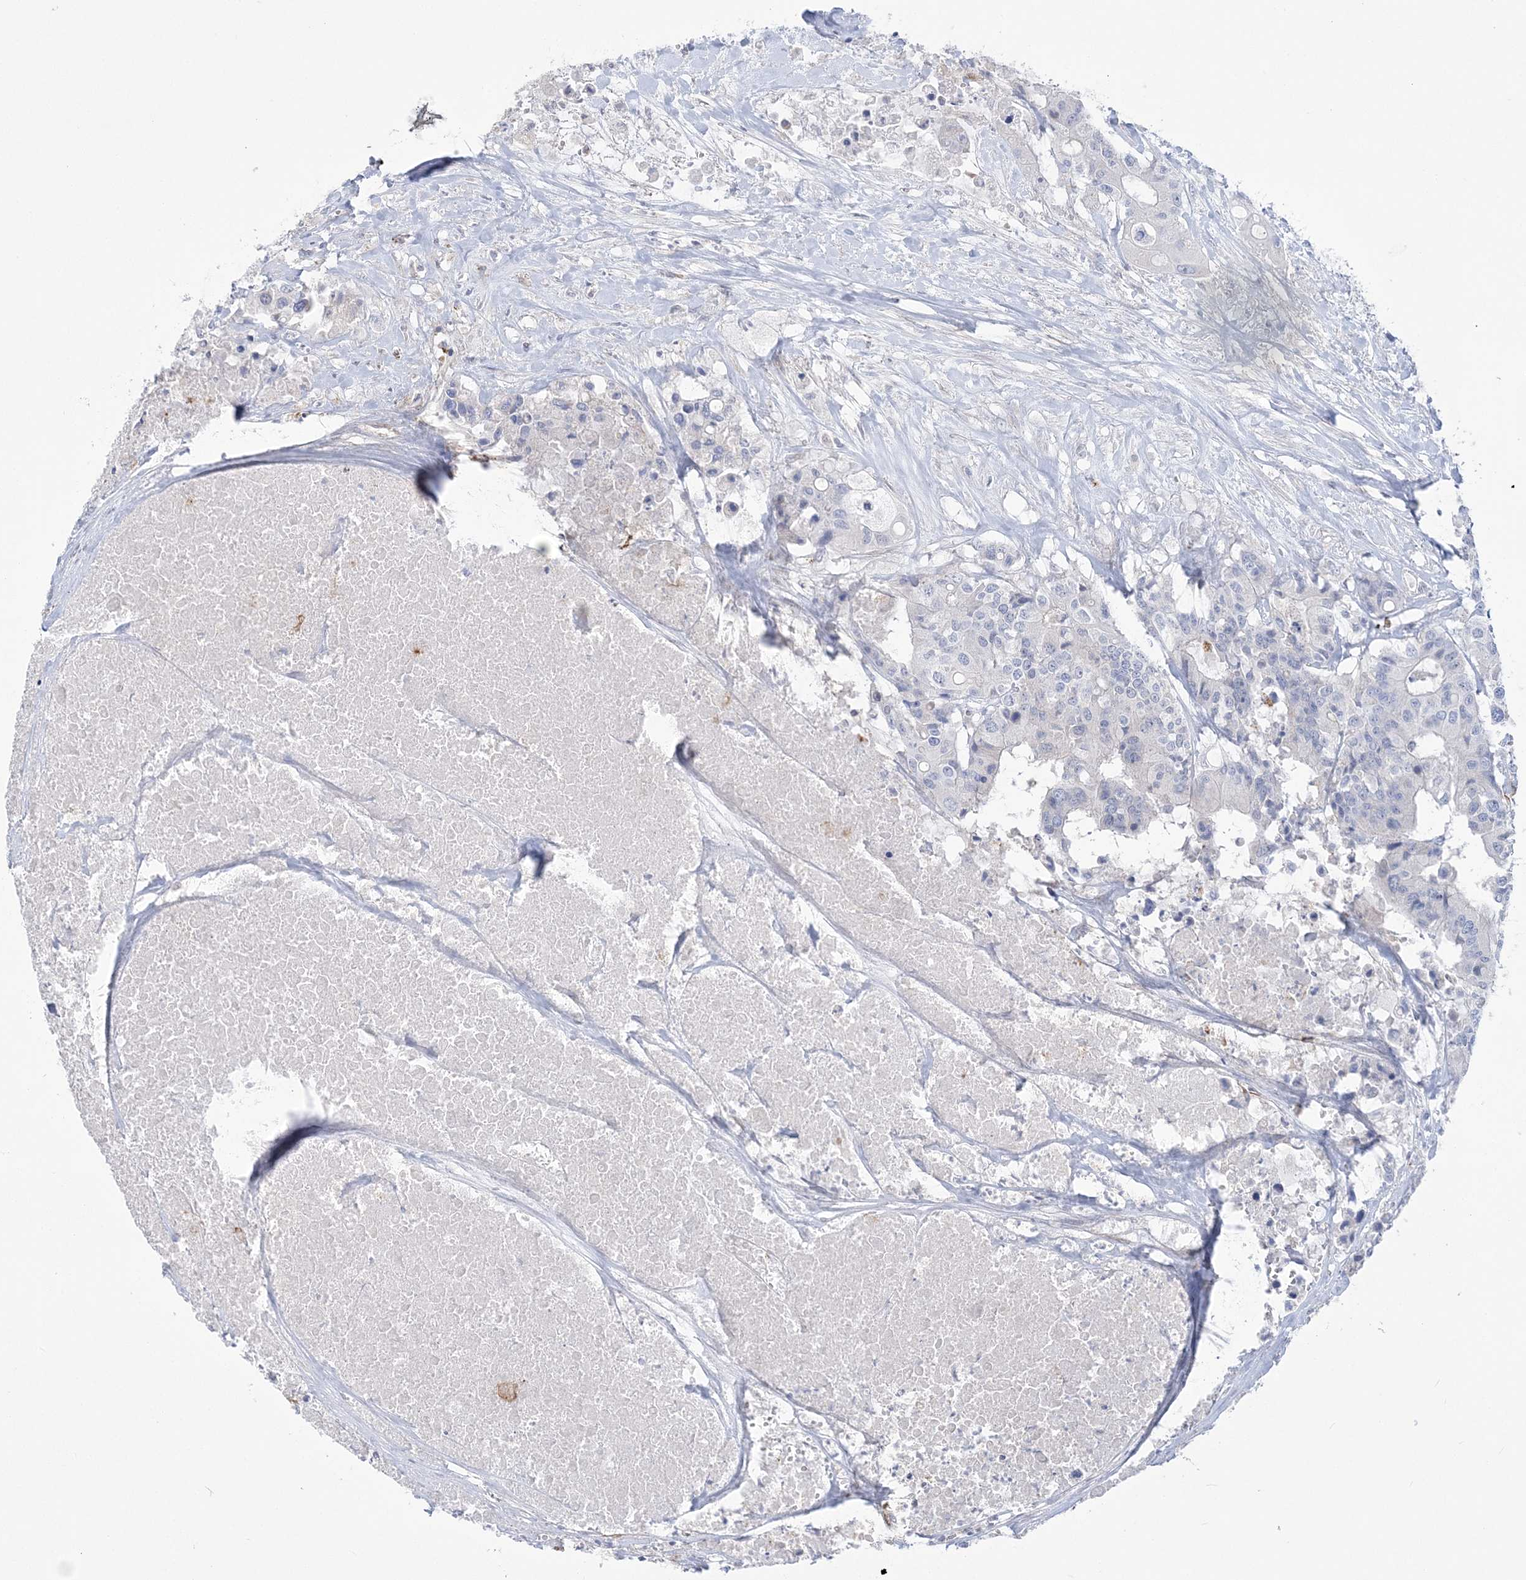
{"staining": {"intensity": "negative", "quantity": "none", "location": "none"}, "tissue": "colorectal cancer", "cell_type": "Tumor cells", "image_type": "cancer", "snomed": [{"axis": "morphology", "description": "Adenocarcinoma, NOS"}, {"axis": "topography", "description": "Colon"}], "caption": "Tumor cells show no significant positivity in colorectal cancer (adenocarcinoma).", "gene": "HAAO", "patient": {"sex": "male", "age": 77}}